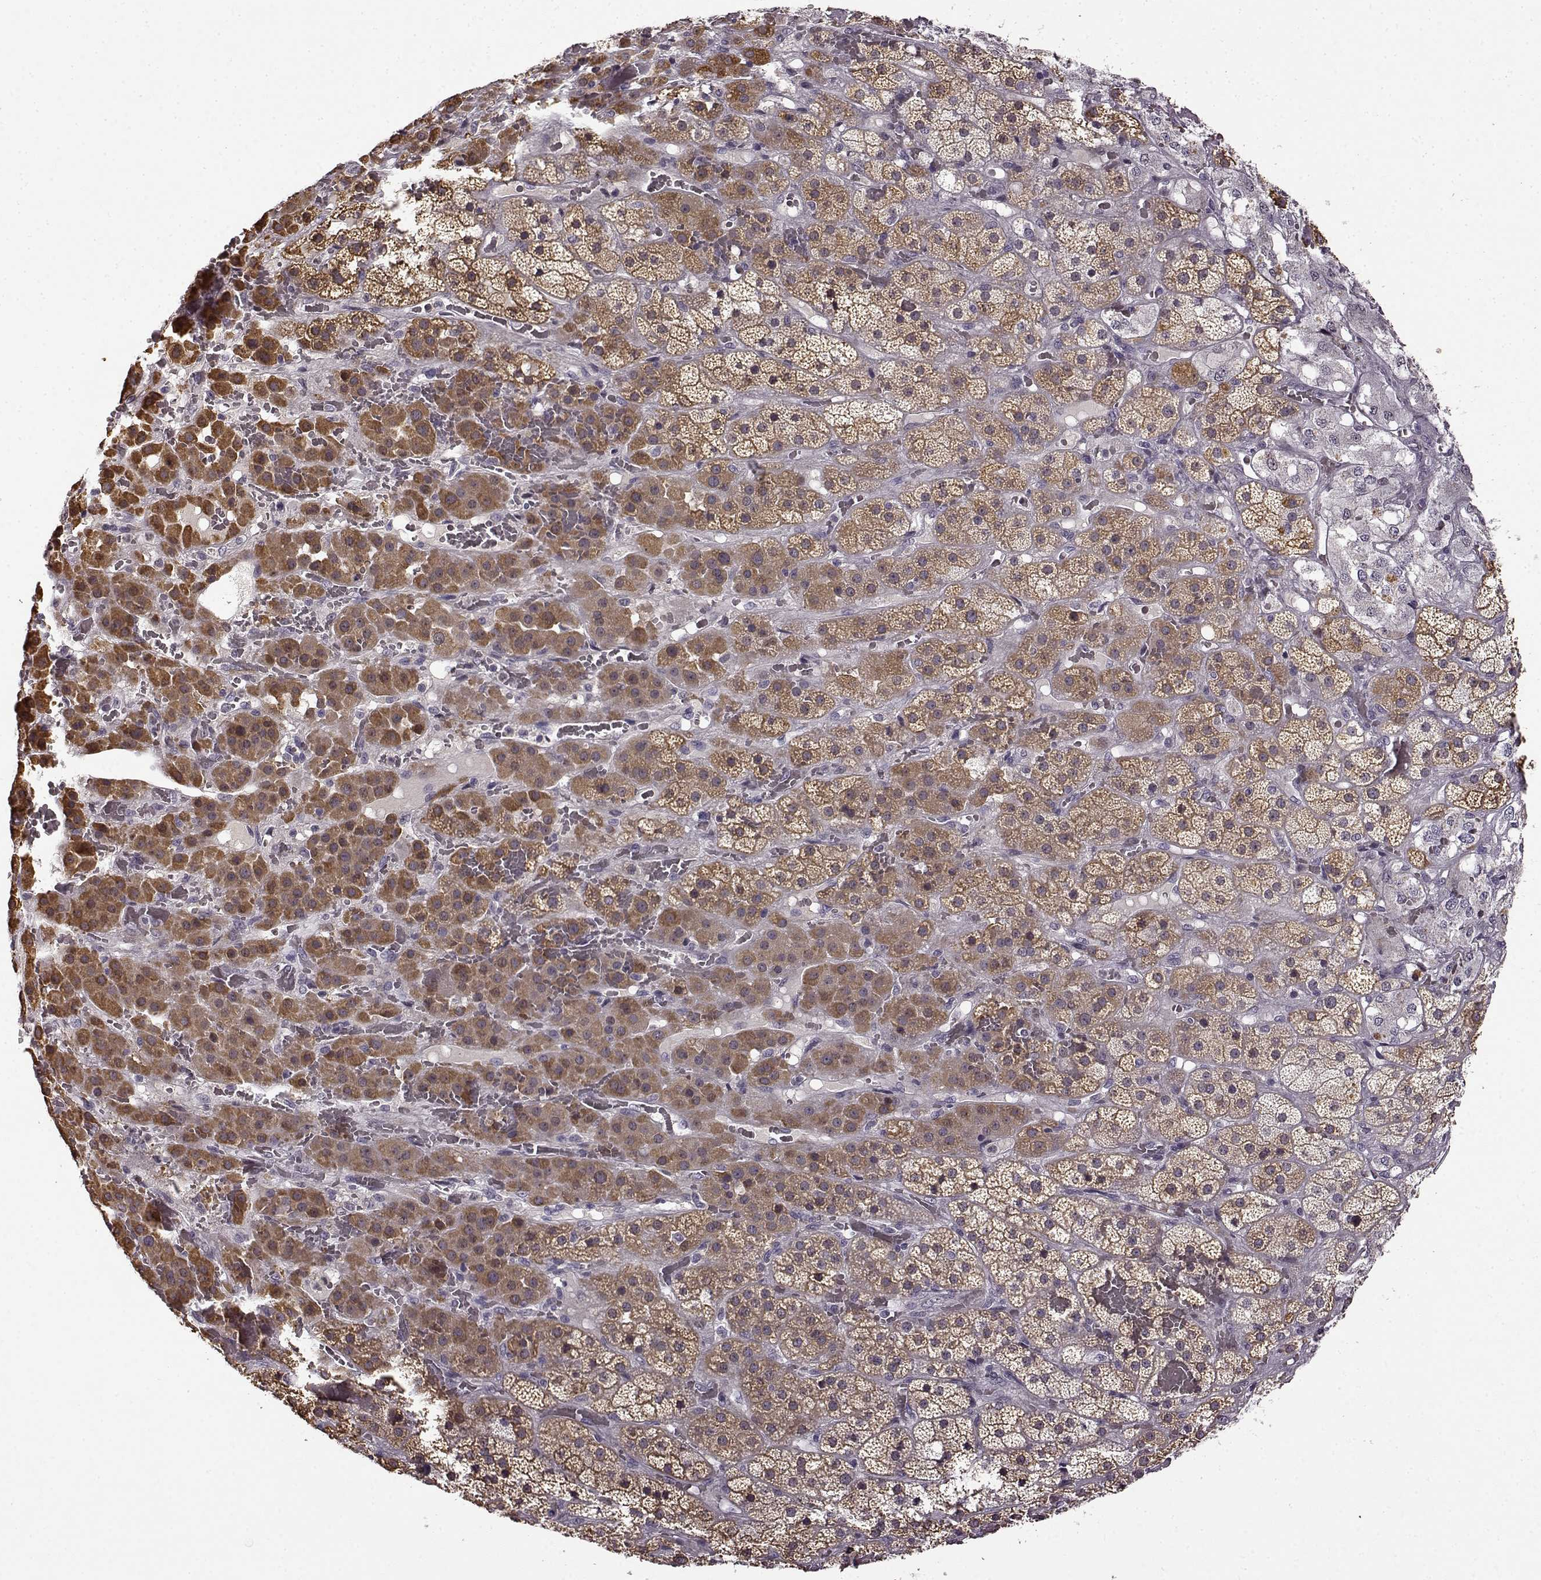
{"staining": {"intensity": "strong", "quantity": "25%-75%", "location": "cytoplasmic/membranous"}, "tissue": "adrenal gland", "cell_type": "Glandular cells", "image_type": "normal", "snomed": [{"axis": "morphology", "description": "Normal tissue, NOS"}, {"axis": "topography", "description": "Adrenal gland"}], "caption": "This photomicrograph shows IHC staining of benign adrenal gland, with high strong cytoplasmic/membranous expression in approximately 25%-75% of glandular cells.", "gene": "CNGA3", "patient": {"sex": "male", "age": 57}}